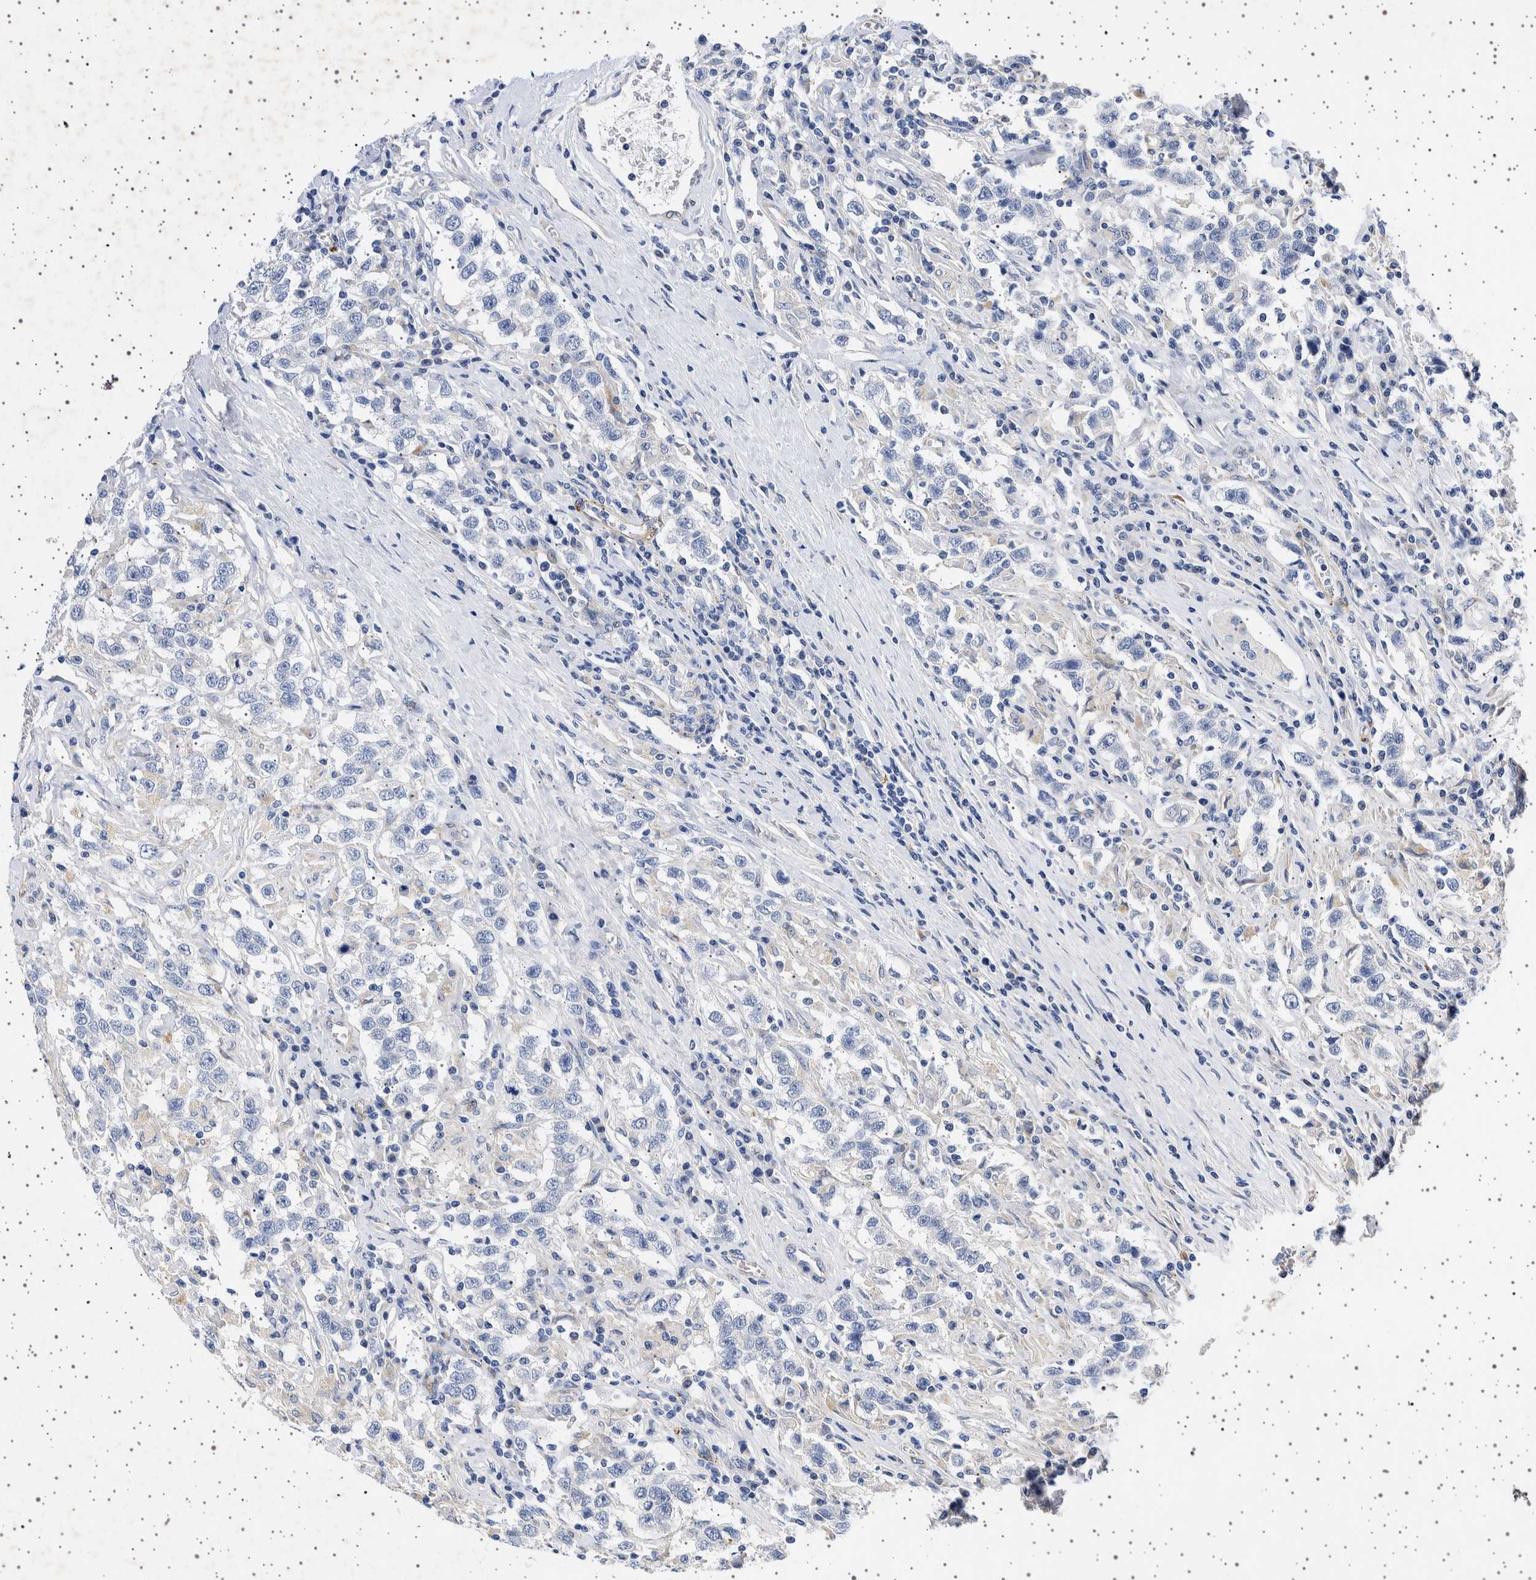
{"staining": {"intensity": "negative", "quantity": "none", "location": "none"}, "tissue": "testis cancer", "cell_type": "Tumor cells", "image_type": "cancer", "snomed": [{"axis": "morphology", "description": "Seminoma, NOS"}, {"axis": "topography", "description": "Testis"}], "caption": "This is an immunohistochemistry (IHC) photomicrograph of seminoma (testis). There is no staining in tumor cells.", "gene": "SEPTIN4", "patient": {"sex": "male", "age": 41}}